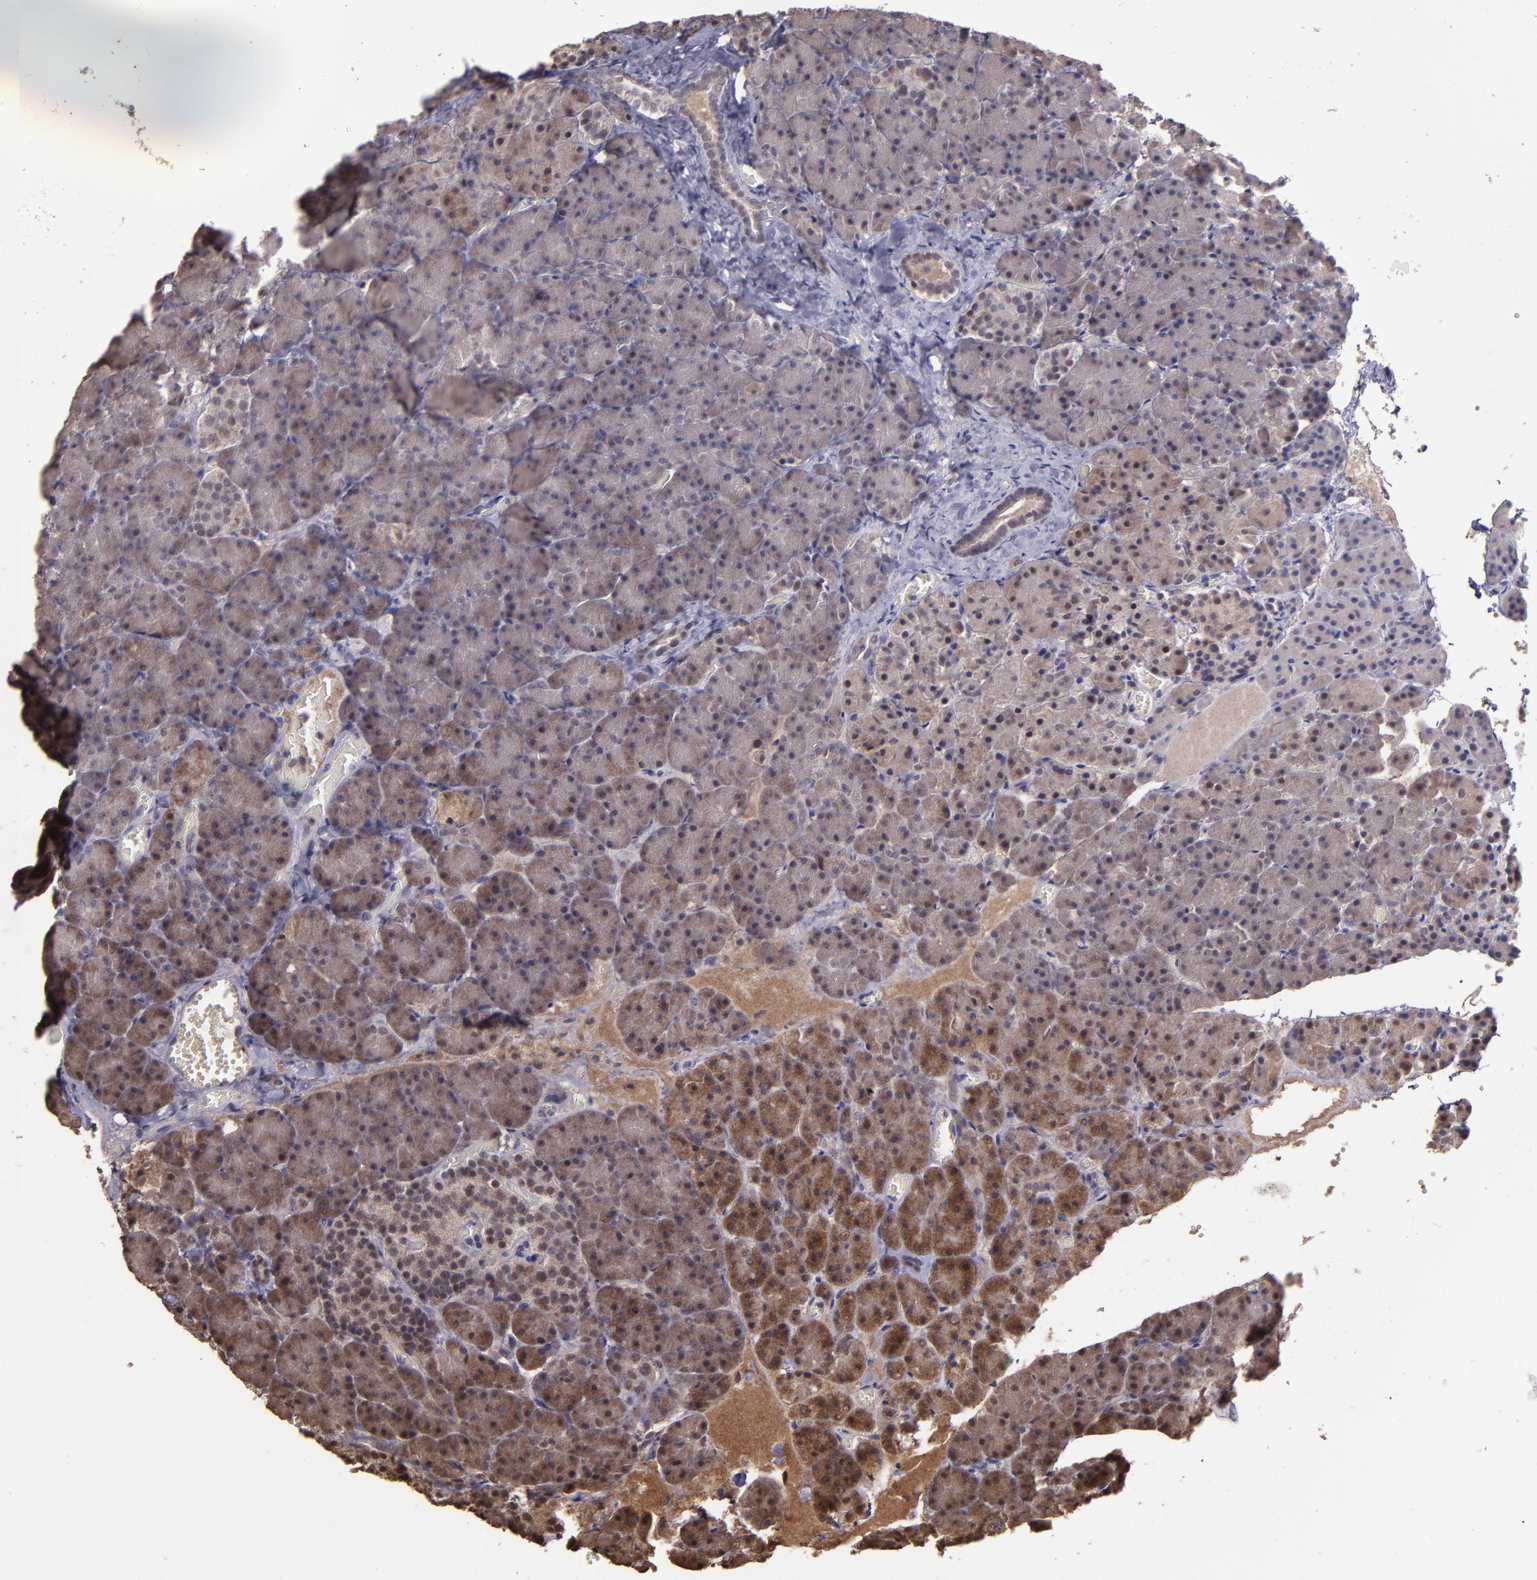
{"staining": {"intensity": "moderate", "quantity": "25%-75%", "location": "cytoplasmic/membranous"}, "tissue": "carcinoid", "cell_type": "Tumor cells", "image_type": "cancer", "snomed": [{"axis": "morphology", "description": "Normal tissue, NOS"}, {"axis": "morphology", "description": "Carcinoid, malignant, NOS"}, {"axis": "topography", "description": "Pancreas"}], "caption": "High-power microscopy captured an immunohistochemistry micrograph of carcinoid, revealing moderate cytoplasmic/membranous positivity in approximately 25%-75% of tumor cells.", "gene": "SERPINF2", "patient": {"sex": "female", "age": 35}}